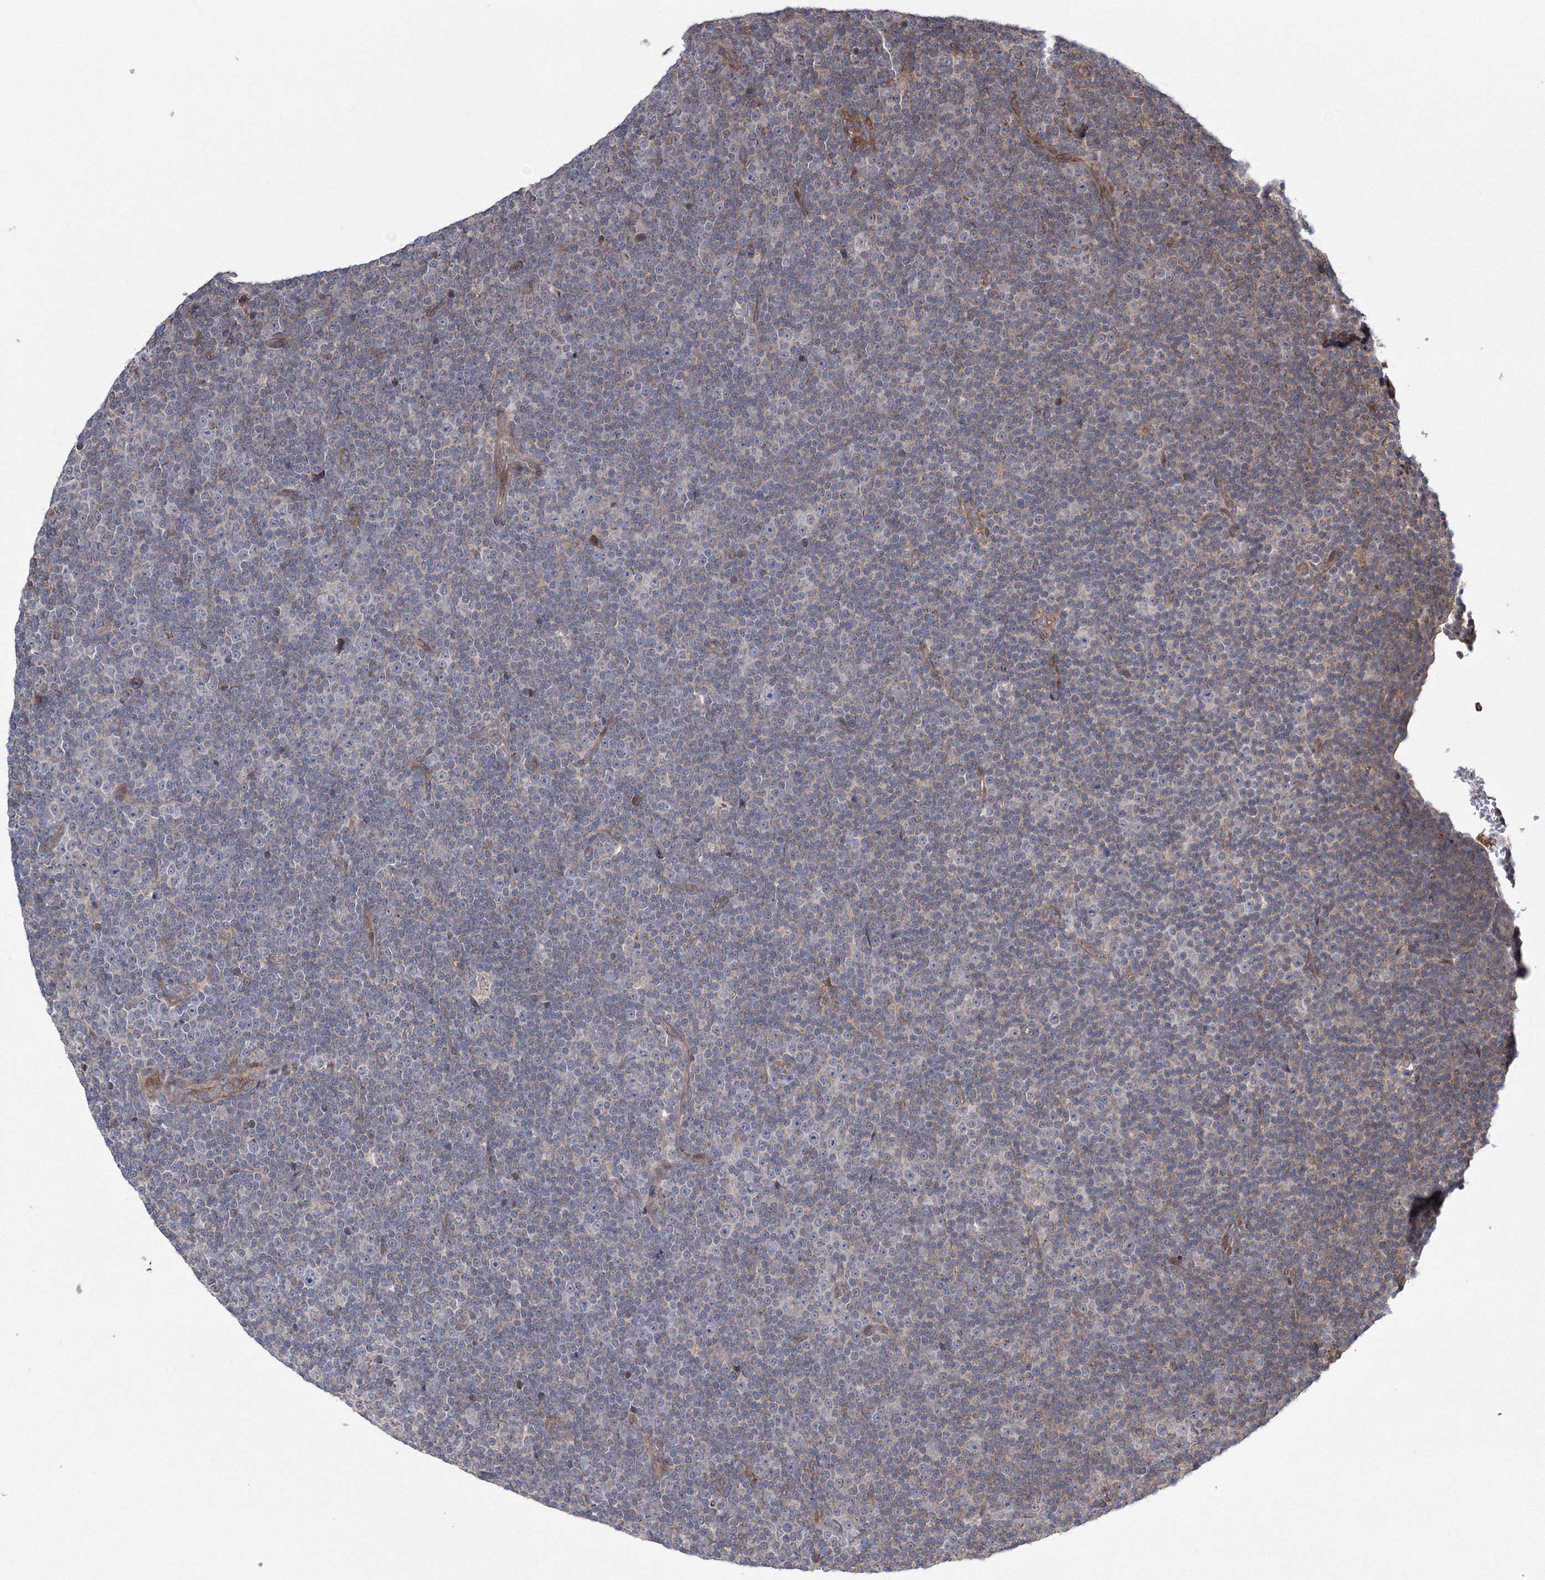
{"staining": {"intensity": "negative", "quantity": "none", "location": "none"}, "tissue": "lymphoma", "cell_type": "Tumor cells", "image_type": "cancer", "snomed": [{"axis": "morphology", "description": "Malignant lymphoma, non-Hodgkin's type, Low grade"}, {"axis": "topography", "description": "Lymph node"}], "caption": "Immunohistochemistry image of neoplastic tissue: human lymphoma stained with DAB reveals no significant protein positivity in tumor cells.", "gene": "RANBP3L", "patient": {"sex": "female", "age": 67}}